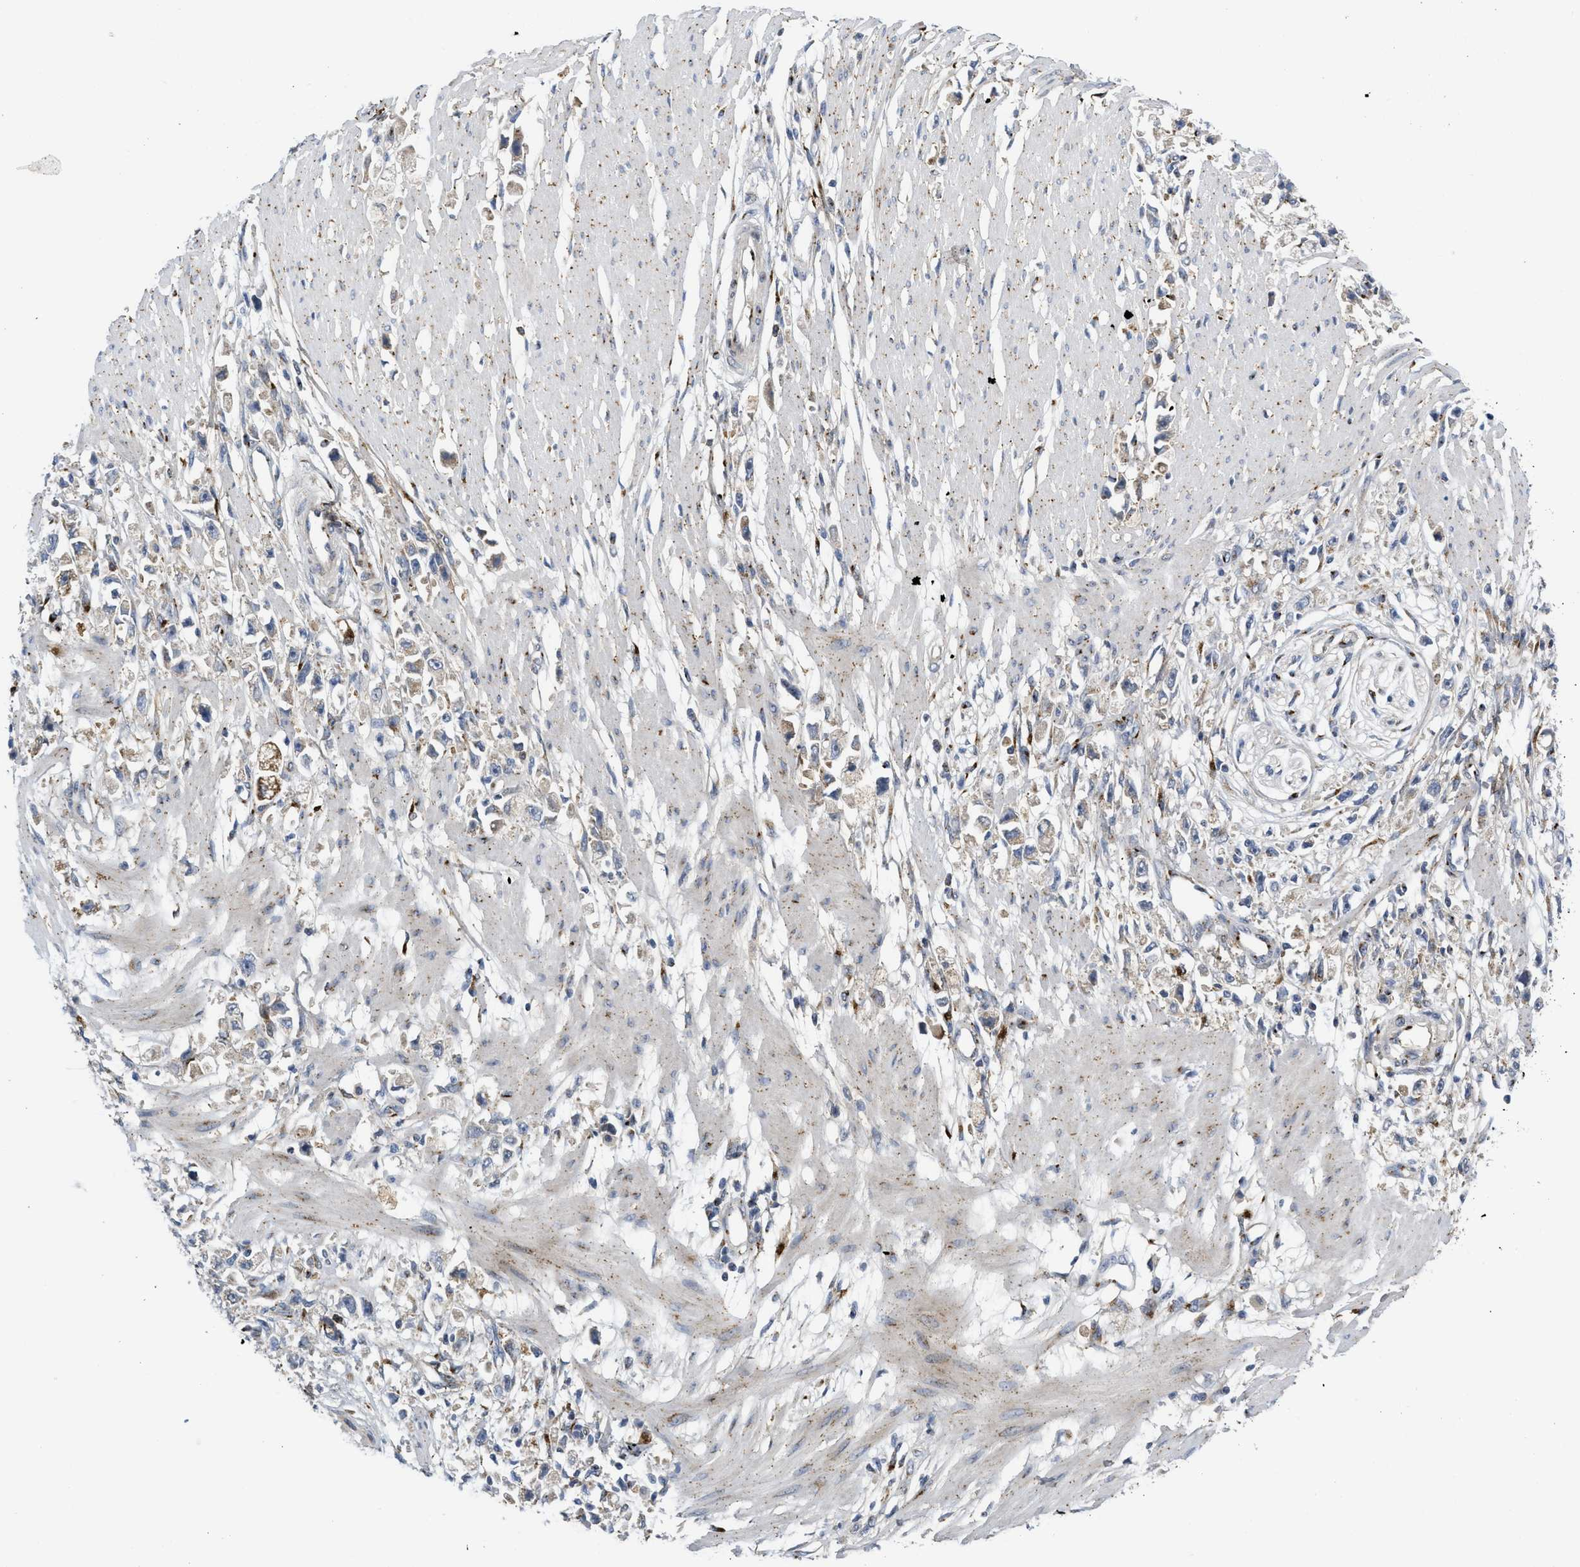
{"staining": {"intensity": "weak", "quantity": ">75%", "location": "cytoplasmic/membranous"}, "tissue": "stomach cancer", "cell_type": "Tumor cells", "image_type": "cancer", "snomed": [{"axis": "morphology", "description": "Adenocarcinoma, NOS"}, {"axis": "topography", "description": "Stomach"}], "caption": "Immunohistochemistry (IHC) of human stomach cancer (adenocarcinoma) displays low levels of weak cytoplasmic/membranous staining in about >75% of tumor cells. (IHC, brightfield microscopy, high magnification).", "gene": "ZNF70", "patient": {"sex": "female", "age": 59}}